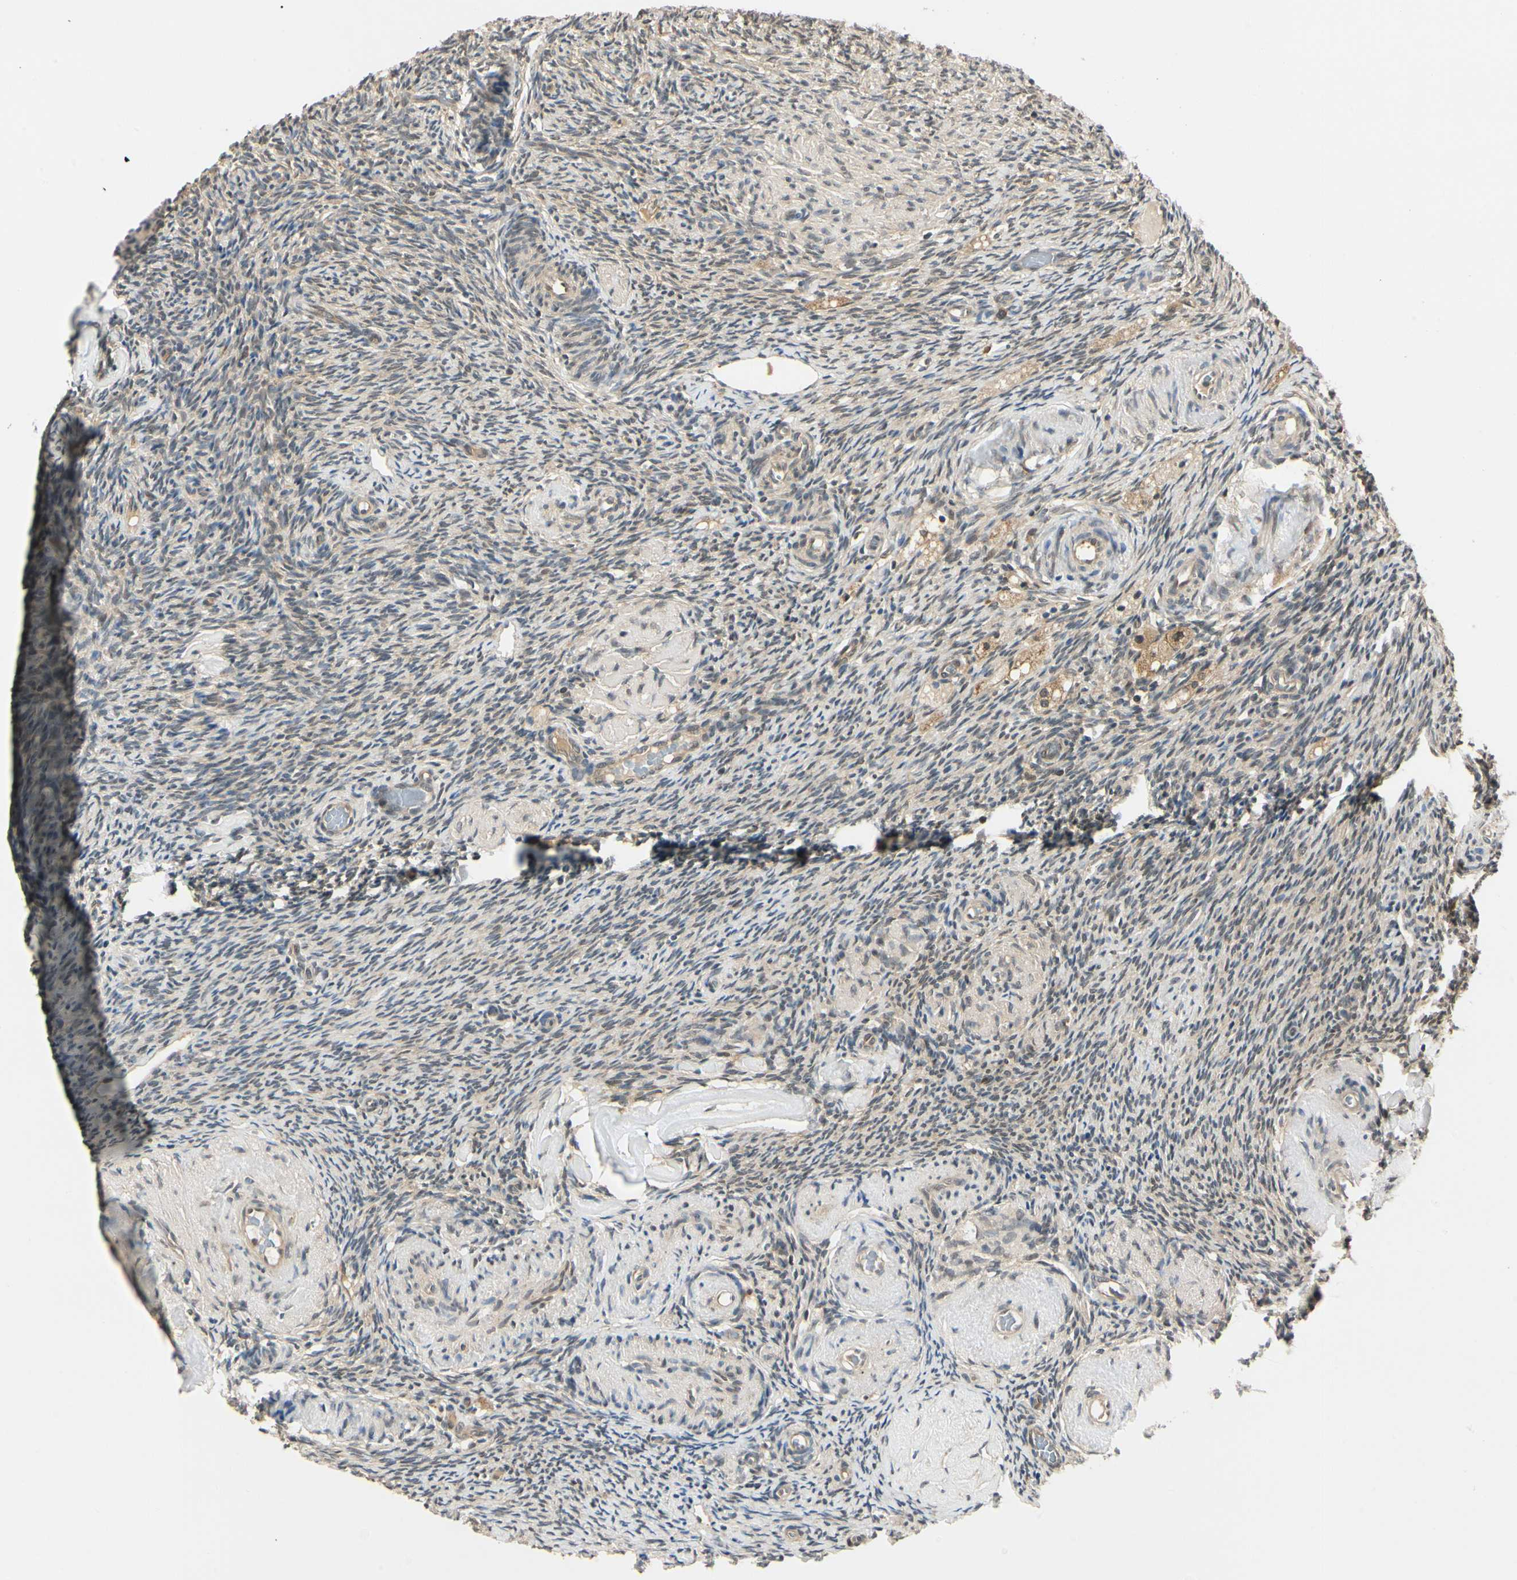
{"staining": {"intensity": "weak", "quantity": "<25%", "location": "cytoplasmic/membranous"}, "tissue": "ovary", "cell_type": "Ovarian stroma cells", "image_type": "normal", "snomed": [{"axis": "morphology", "description": "Normal tissue, NOS"}, {"axis": "topography", "description": "Ovary"}], "caption": "Human ovary stained for a protein using immunohistochemistry exhibits no positivity in ovarian stroma cells.", "gene": "UBE2Z", "patient": {"sex": "female", "age": 60}}